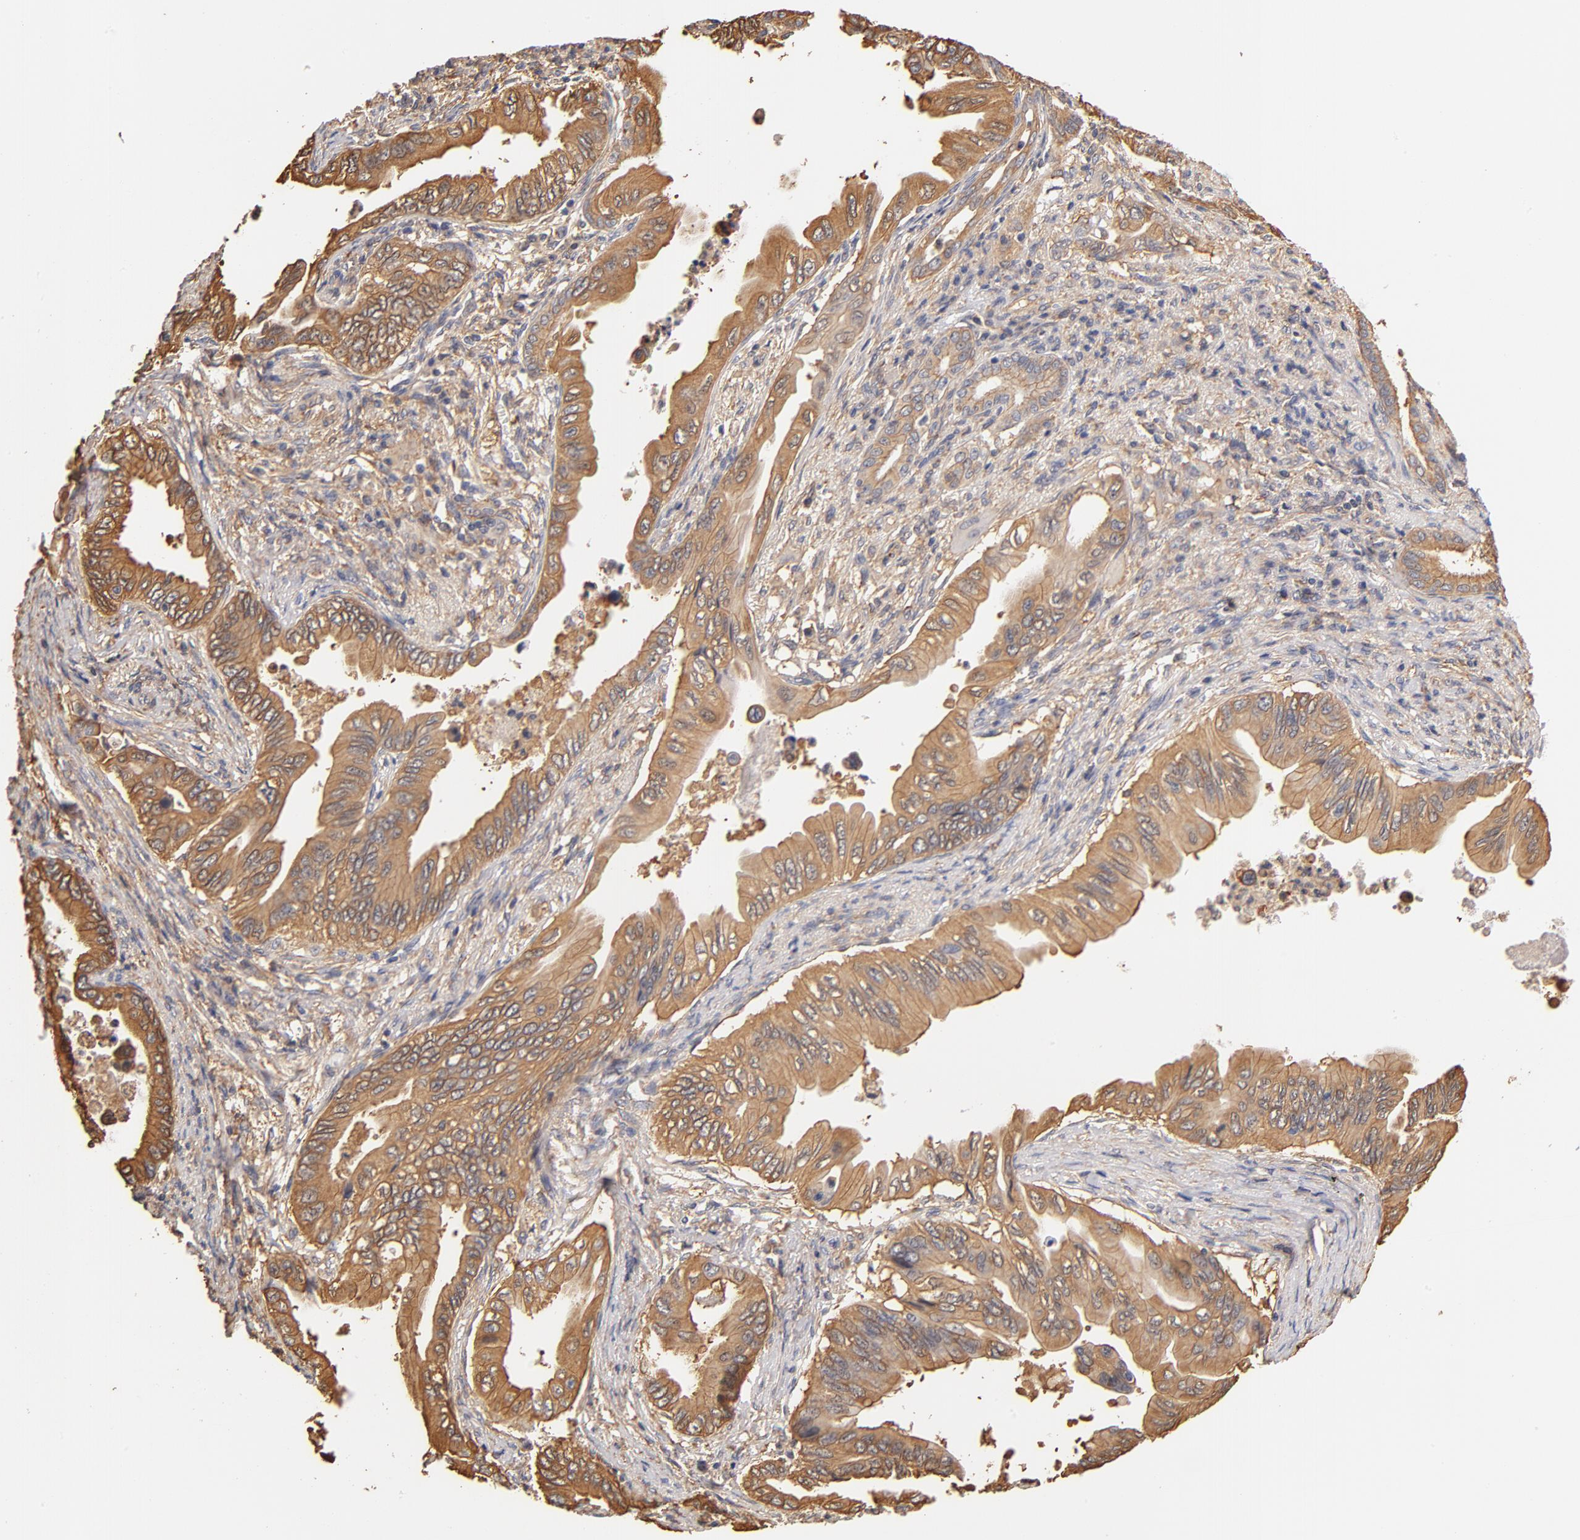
{"staining": {"intensity": "moderate", "quantity": ">75%", "location": "cytoplasmic/membranous"}, "tissue": "pancreatic cancer", "cell_type": "Tumor cells", "image_type": "cancer", "snomed": [{"axis": "morphology", "description": "Adenocarcinoma, NOS"}, {"axis": "topography", "description": "Pancreas"}], "caption": "There is medium levels of moderate cytoplasmic/membranous positivity in tumor cells of pancreatic adenocarcinoma, as demonstrated by immunohistochemical staining (brown color).", "gene": "FCMR", "patient": {"sex": "female", "age": 66}}